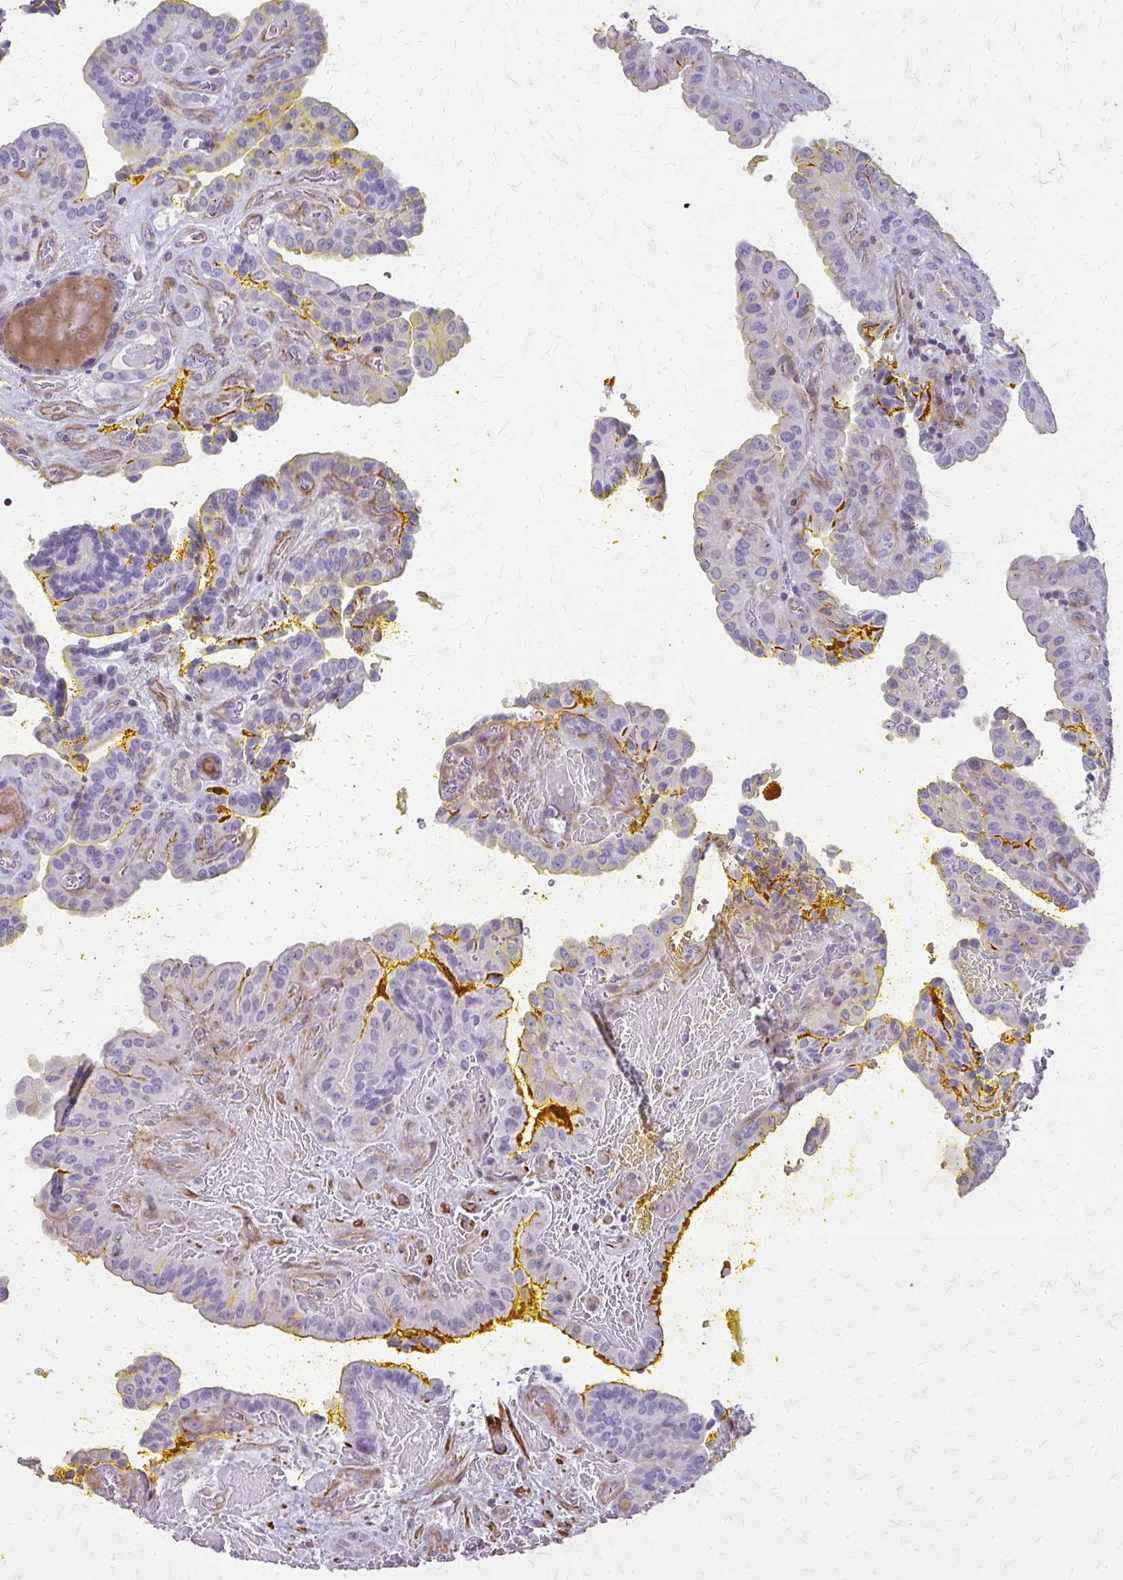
{"staining": {"intensity": "negative", "quantity": "none", "location": "none"}, "tissue": "thyroid cancer", "cell_type": "Tumor cells", "image_type": "cancer", "snomed": [{"axis": "morphology", "description": "Papillary adenocarcinoma, NOS"}, {"axis": "topography", "description": "Thyroid gland"}], "caption": "Immunohistochemistry (IHC) micrograph of neoplastic tissue: thyroid cancer (papillary adenocarcinoma) stained with DAB exhibits no significant protein expression in tumor cells.", "gene": "TENM4", "patient": {"sex": "male", "age": 87}}